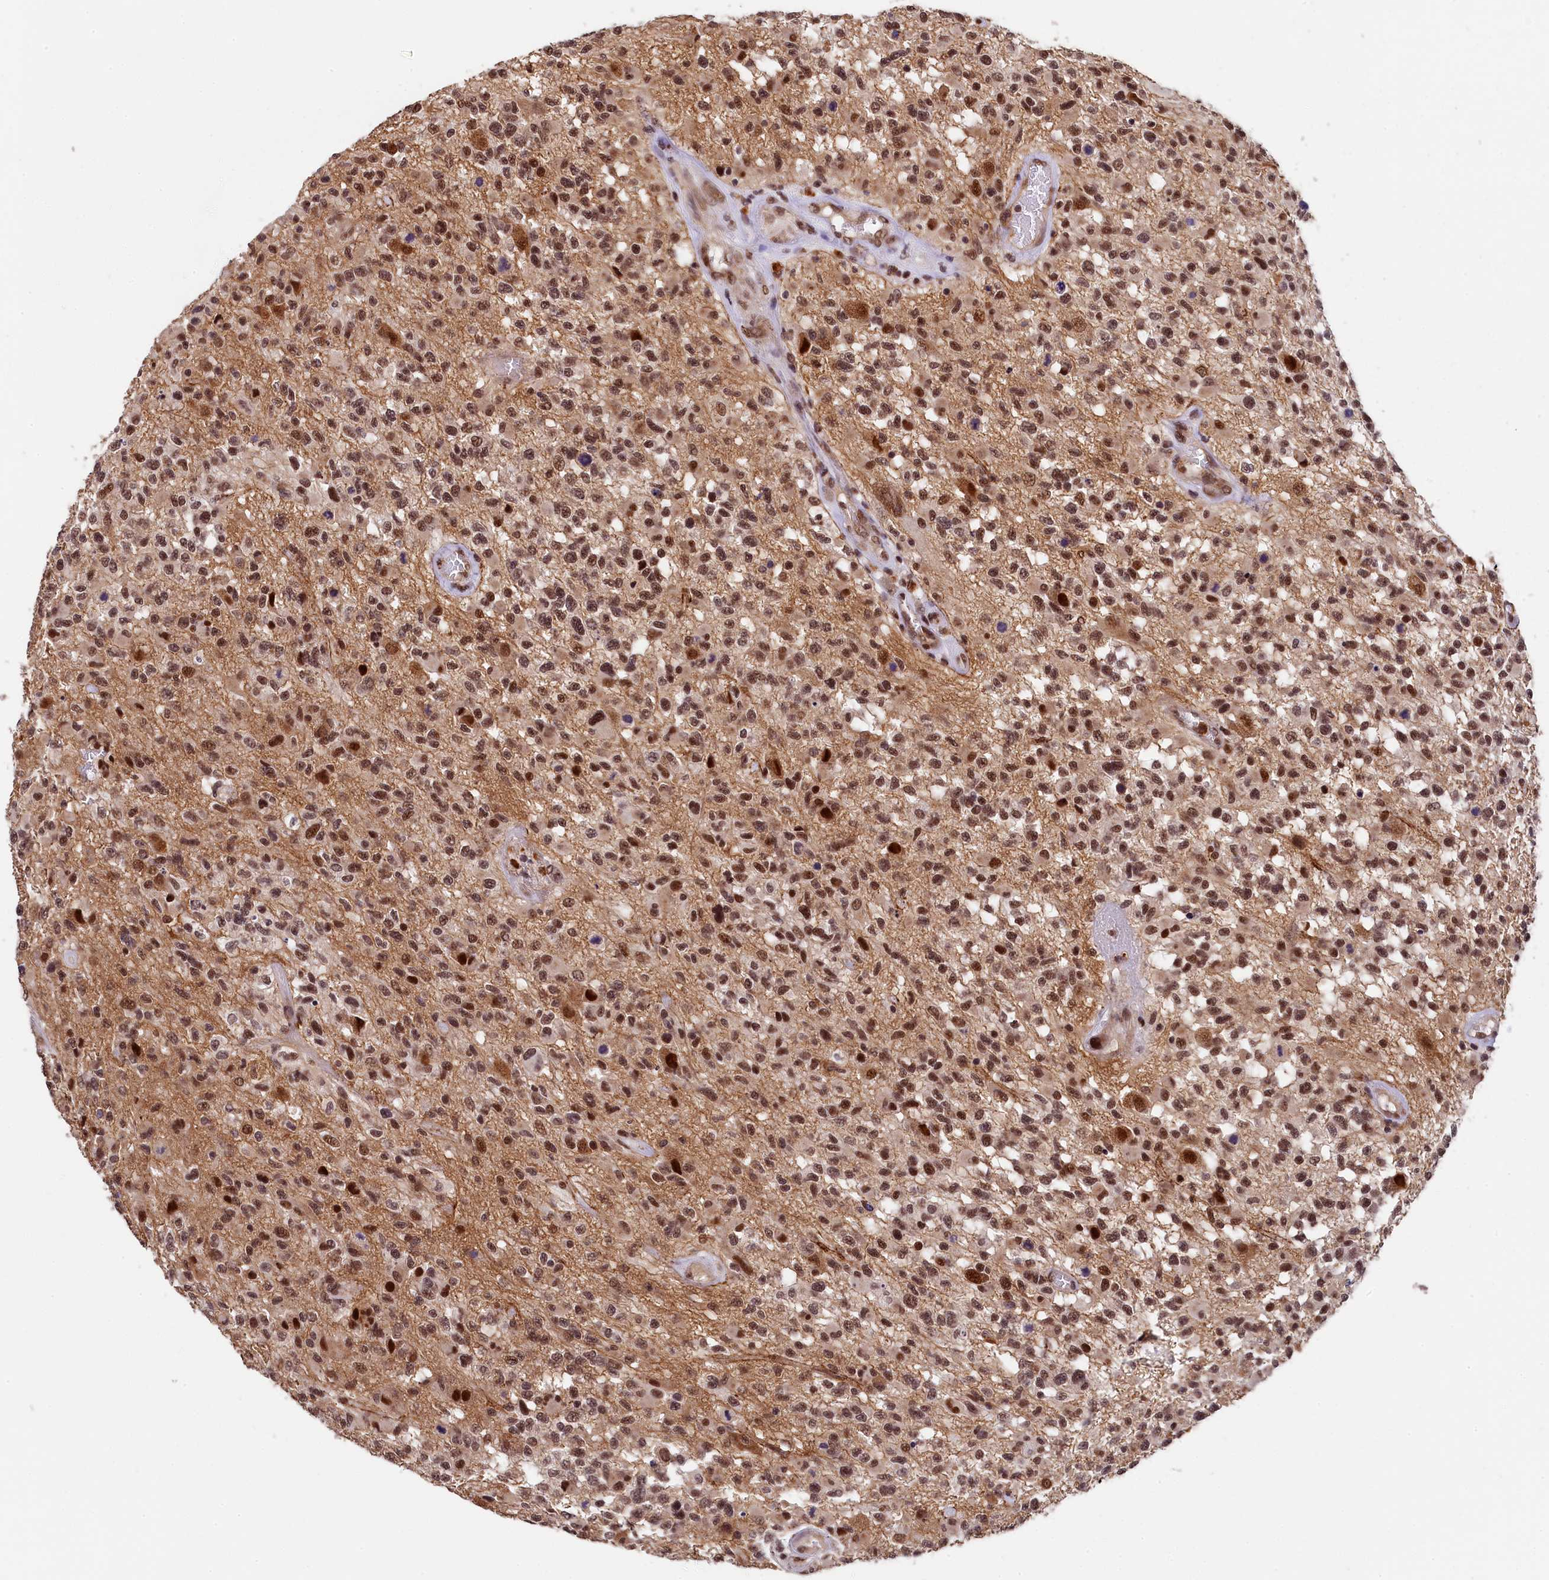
{"staining": {"intensity": "strong", "quantity": "25%-75%", "location": "nuclear"}, "tissue": "glioma", "cell_type": "Tumor cells", "image_type": "cancer", "snomed": [{"axis": "morphology", "description": "Glioma, malignant, High grade"}, {"axis": "morphology", "description": "Glioblastoma, NOS"}, {"axis": "topography", "description": "Brain"}], "caption": "Malignant glioma (high-grade) was stained to show a protein in brown. There is high levels of strong nuclear expression in approximately 25%-75% of tumor cells.", "gene": "ADIG", "patient": {"sex": "male", "age": 60}}